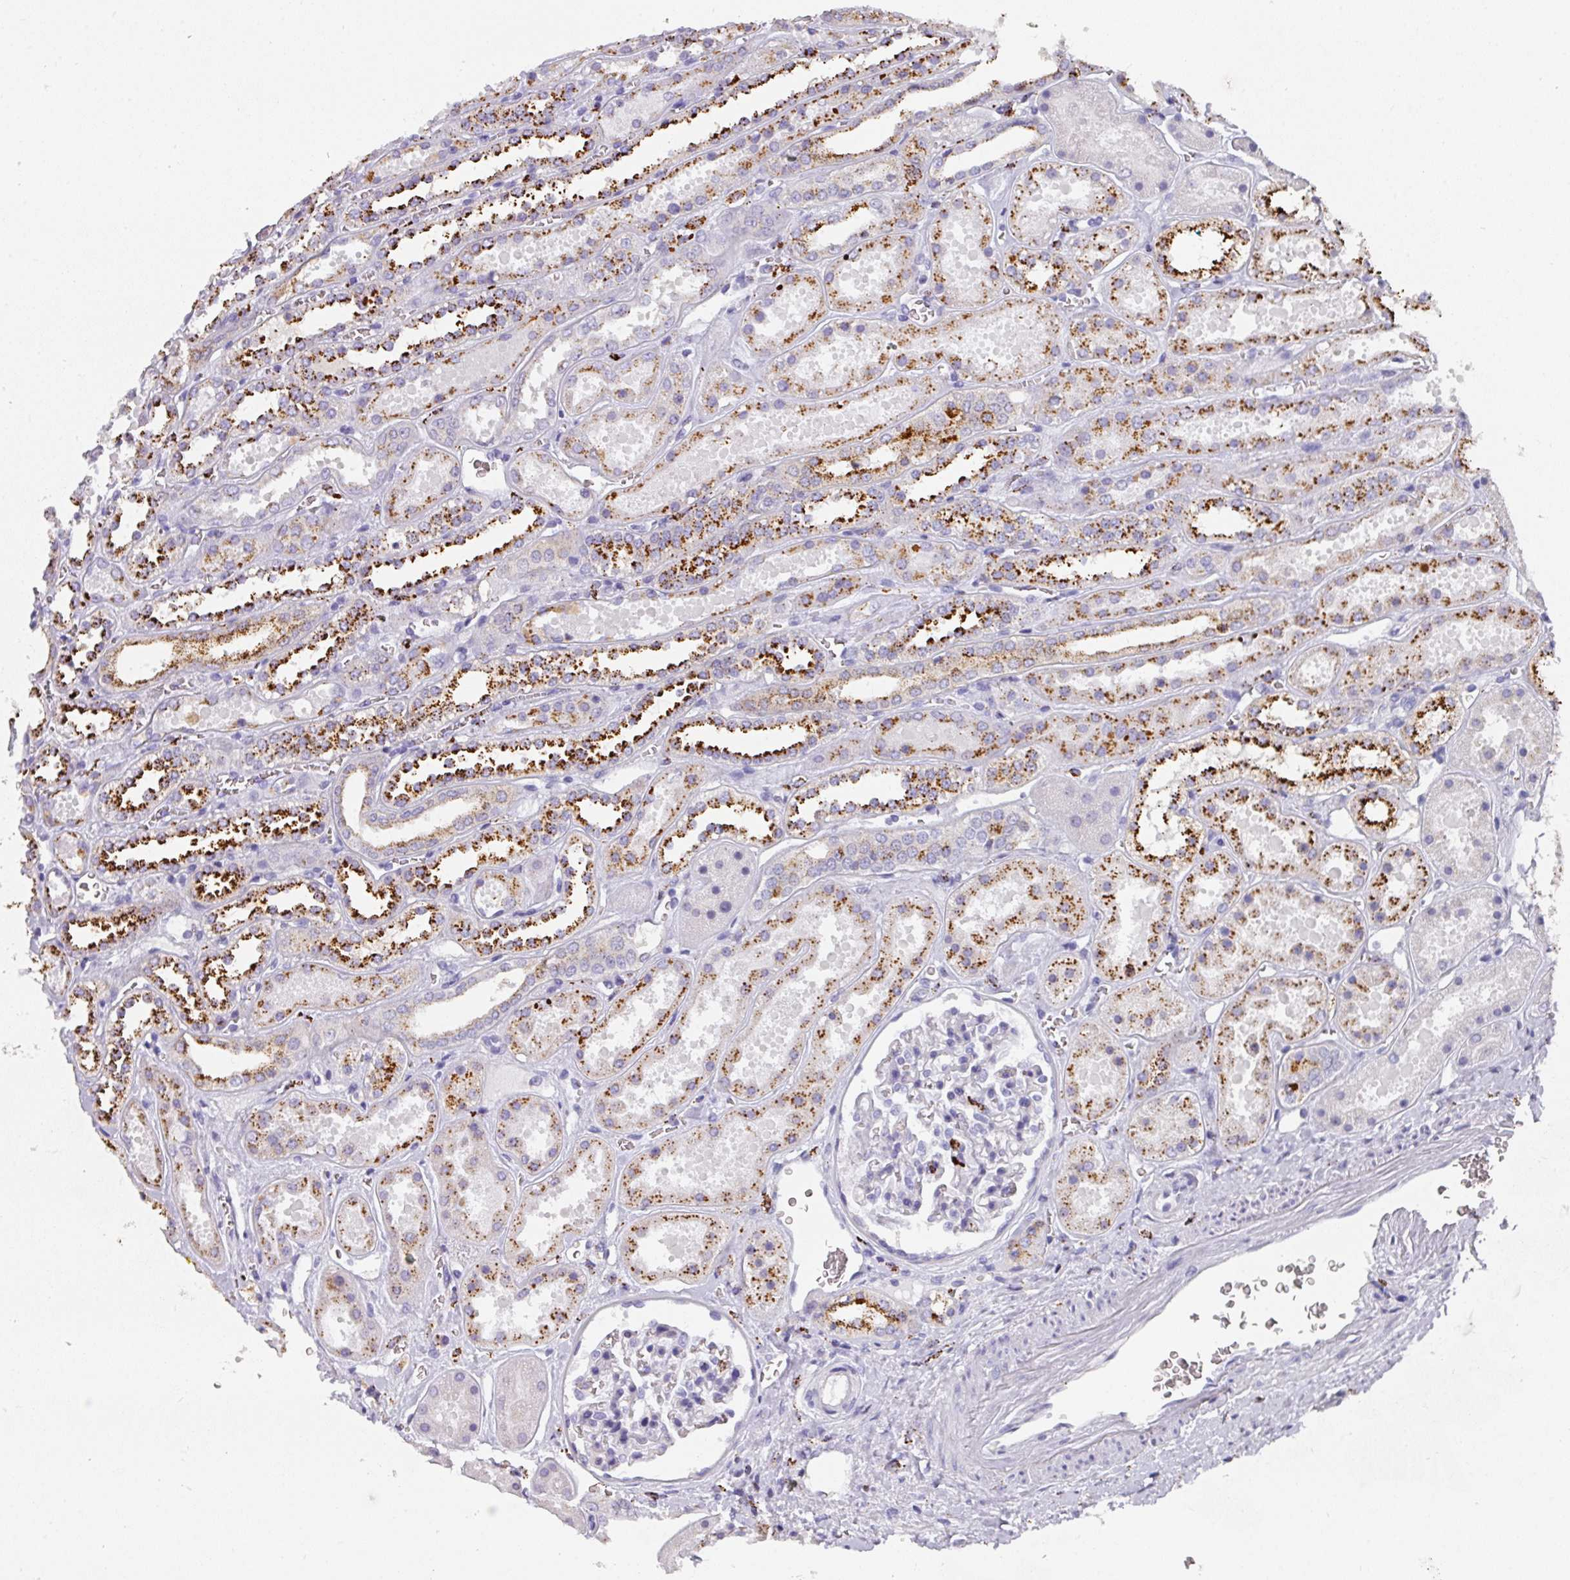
{"staining": {"intensity": "strong", "quantity": "<25%", "location": "cytoplasmic/membranous"}, "tissue": "kidney", "cell_type": "Cells in glomeruli", "image_type": "normal", "snomed": [{"axis": "morphology", "description": "Normal tissue, NOS"}, {"axis": "topography", "description": "Kidney"}], "caption": "Brown immunohistochemical staining in benign human kidney displays strong cytoplasmic/membranous staining in about <25% of cells in glomeruli.", "gene": "MMACHC", "patient": {"sex": "female", "age": 41}}